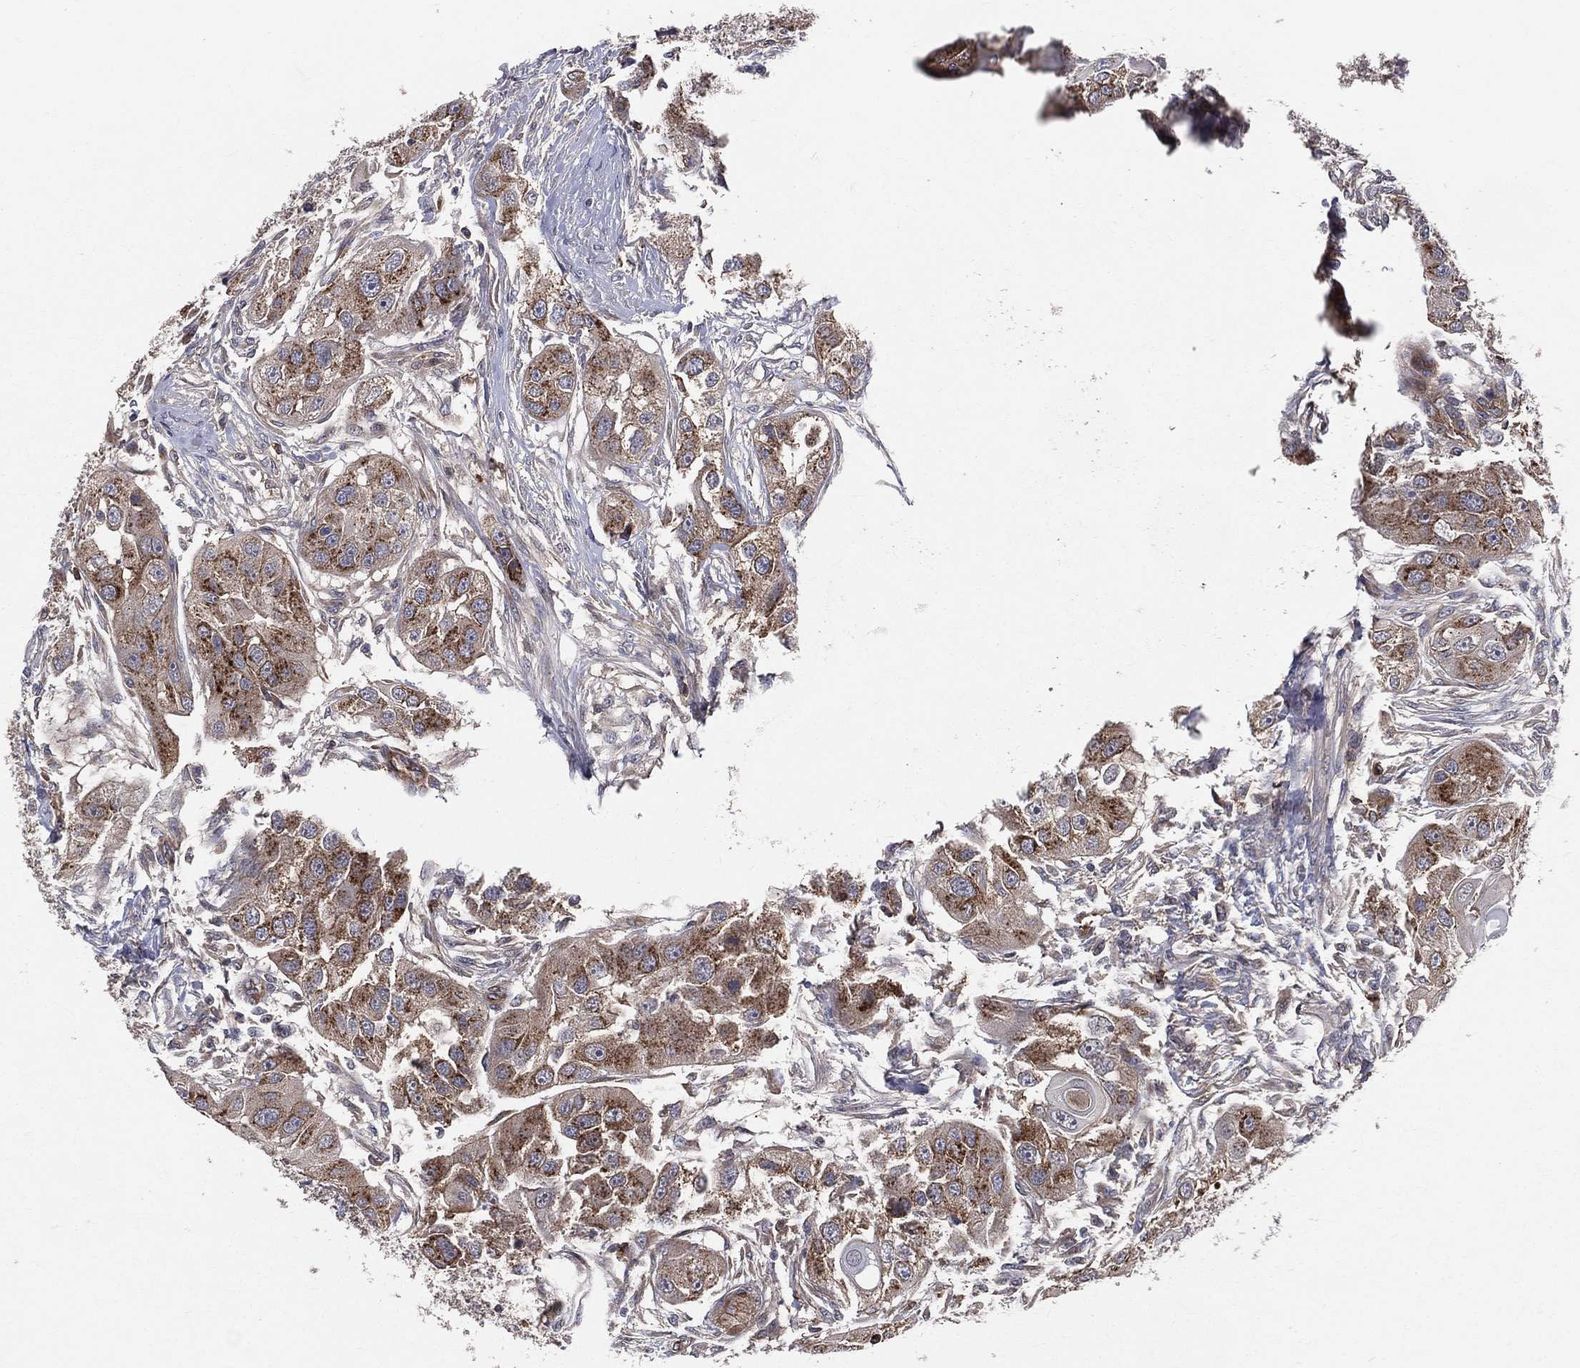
{"staining": {"intensity": "strong", "quantity": "25%-75%", "location": "cytoplasmic/membranous"}, "tissue": "head and neck cancer", "cell_type": "Tumor cells", "image_type": "cancer", "snomed": [{"axis": "morphology", "description": "Normal tissue, NOS"}, {"axis": "morphology", "description": "Squamous cell carcinoma, NOS"}, {"axis": "topography", "description": "Skeletal muscle"}, {"axis": "topography", "description": "Head-Neck"}], "caption": "Brown immunohistochemical staining in head and neck squamous cell carcinoma shows strong cytoplasmic/membranous staining in about 25%-75% of tumor cells. (DAB IHC, brown staining for protein, blue staining for nuclei).", "gene": "ENTPD1", "patient": {"sex": "male", "age": 51}}